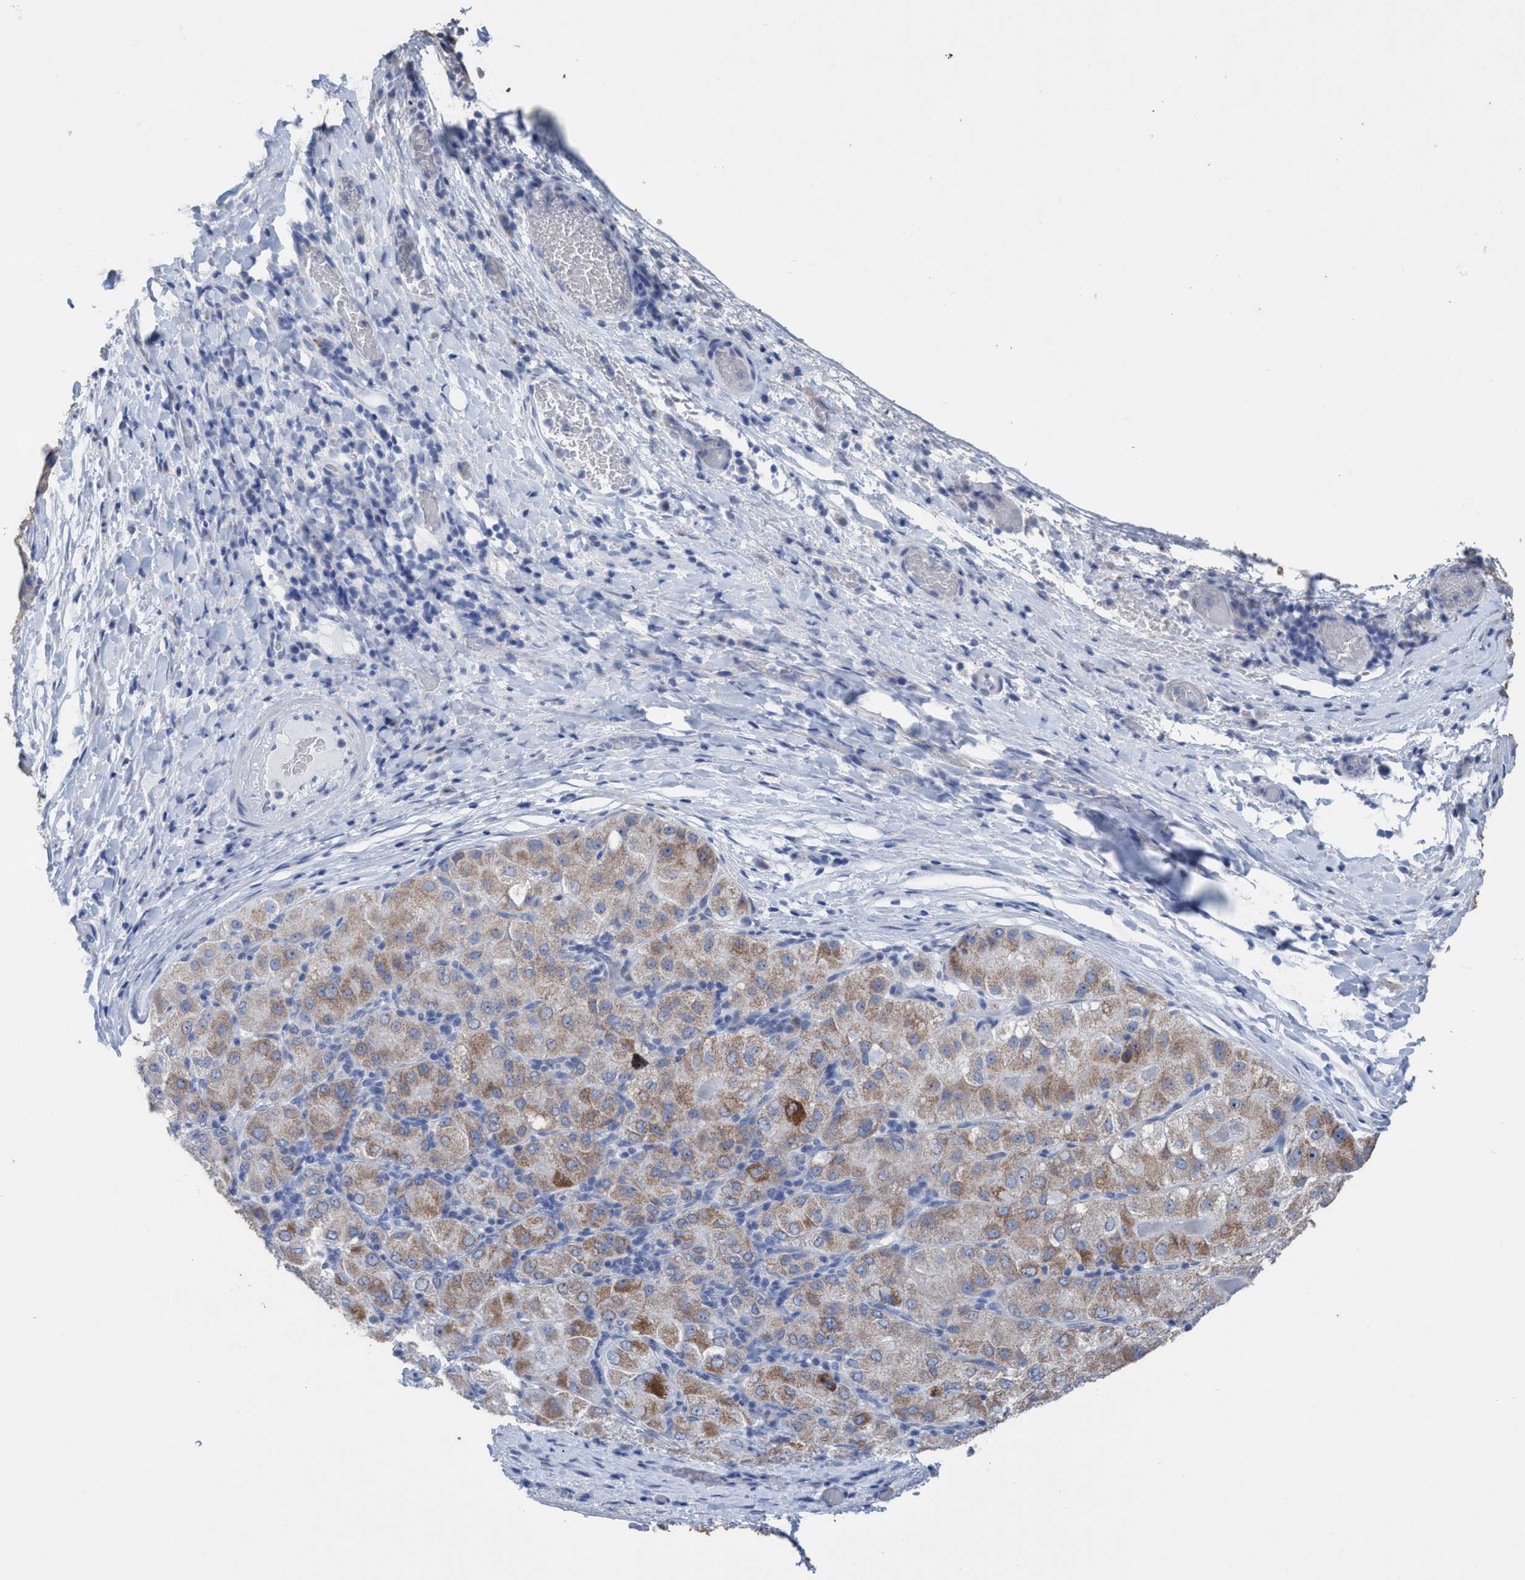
{"staining": {"intensity": "moderate", "quantity": "25%-75%", "location": "cytoplasmic/membranous"}, "tissue": "liver cancer", "cell_type": "Tumor cells", "image_type": "cancer", "snomed": [{"axis": "morphology", "description": "Carcinoma, Hepatocellular, NOS"}, {"axis": "topography", "description": "Liver"}], "caption": "Liver cancer (hepatocellular carcinoma) stained for a protein exhibits moderate cytoplasmic/membranous positivity in tumor cells. (brown staining indicates protein expression, while blue staining denotes nuclei).", "gene": "RSAD1", "patient": {"sex": "male", "age": 80}}